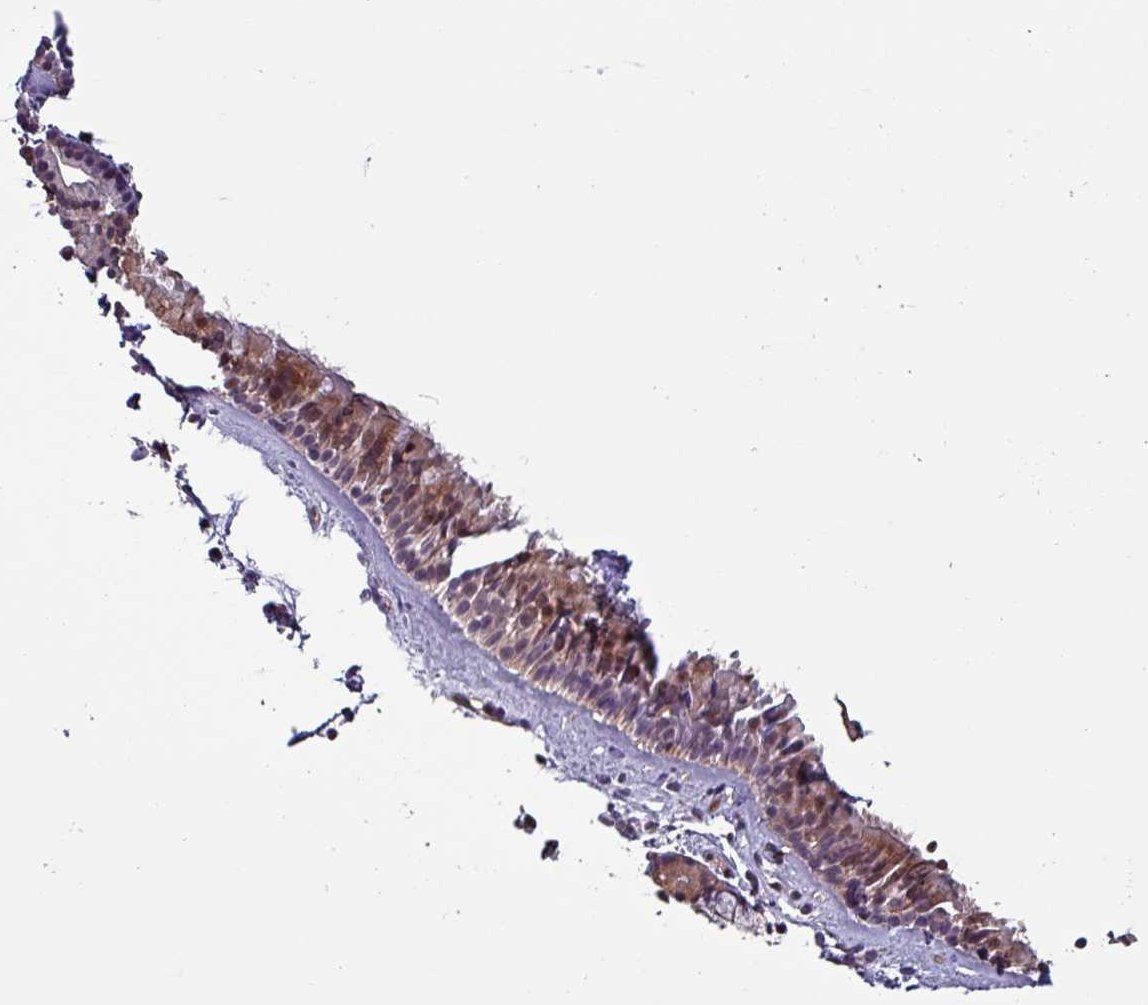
{"staining": {"intensity": "moderate", "quantity": "25%-75%", "location": "cytoplasmic/membranous,nuclear"}, "tissue": "nasopharynx", "cell_type": "Respiratory epithelial cells", "image_type": "normal", "snomed": [{"axis": "morphology", "description": "Normal tissue, NOS"}, {"axis": "topography", "description": "Nasopharynx"}], "caption": "Protein staining reveals moderate cytoplasmic/membranous,nuclear positivity in approximately 25%-75% of respiratory epithelial cells in normal nasopharynx.", "gene": "PSMB8", "patient": {"sex": "male", "age": 82}}